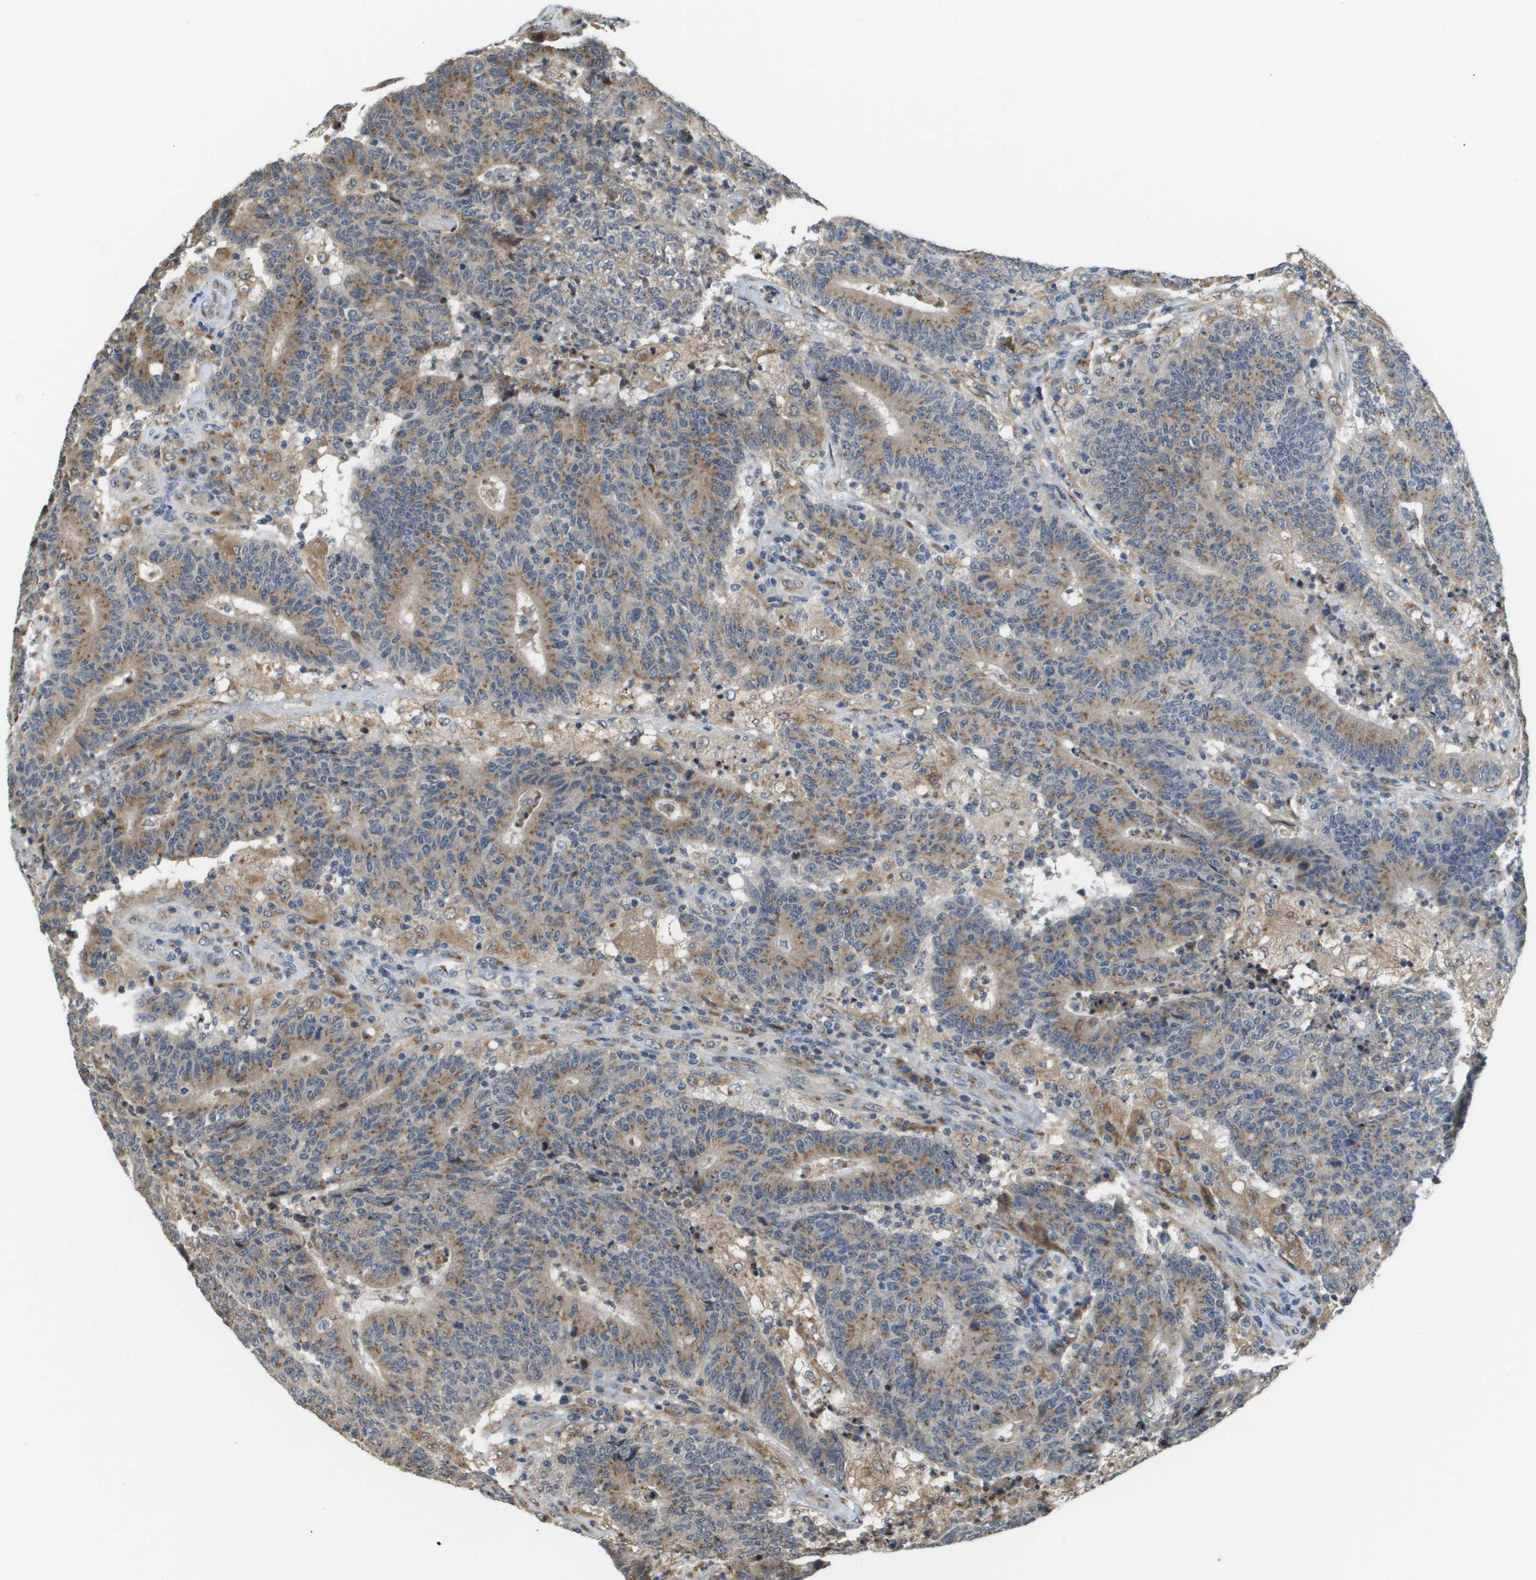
{"staining": {"intensity": "moderate", "quantity": ">75%", "location": "cytoplasmic/membranous"}, "tissue": "colorectal cancer", "cell_type": "Tumor cells", "image_type": "cancer", "snomed": [{"axis": "morphology", "description": "Normal tissue, NOS"}, {"axis": "morphology", "description": "Adenocarcinoma, NOS"}, {"axis": "topography", "description": "Colon"}], "caption": "Immunohistochemical staining of human colorectal cancer displays medium levels of moderate cytoplasmic/membranous protein expression in approximately >75% of tumor cells.", "gene": "PCK1", "patient": {"sex": "female", "age": 75}}